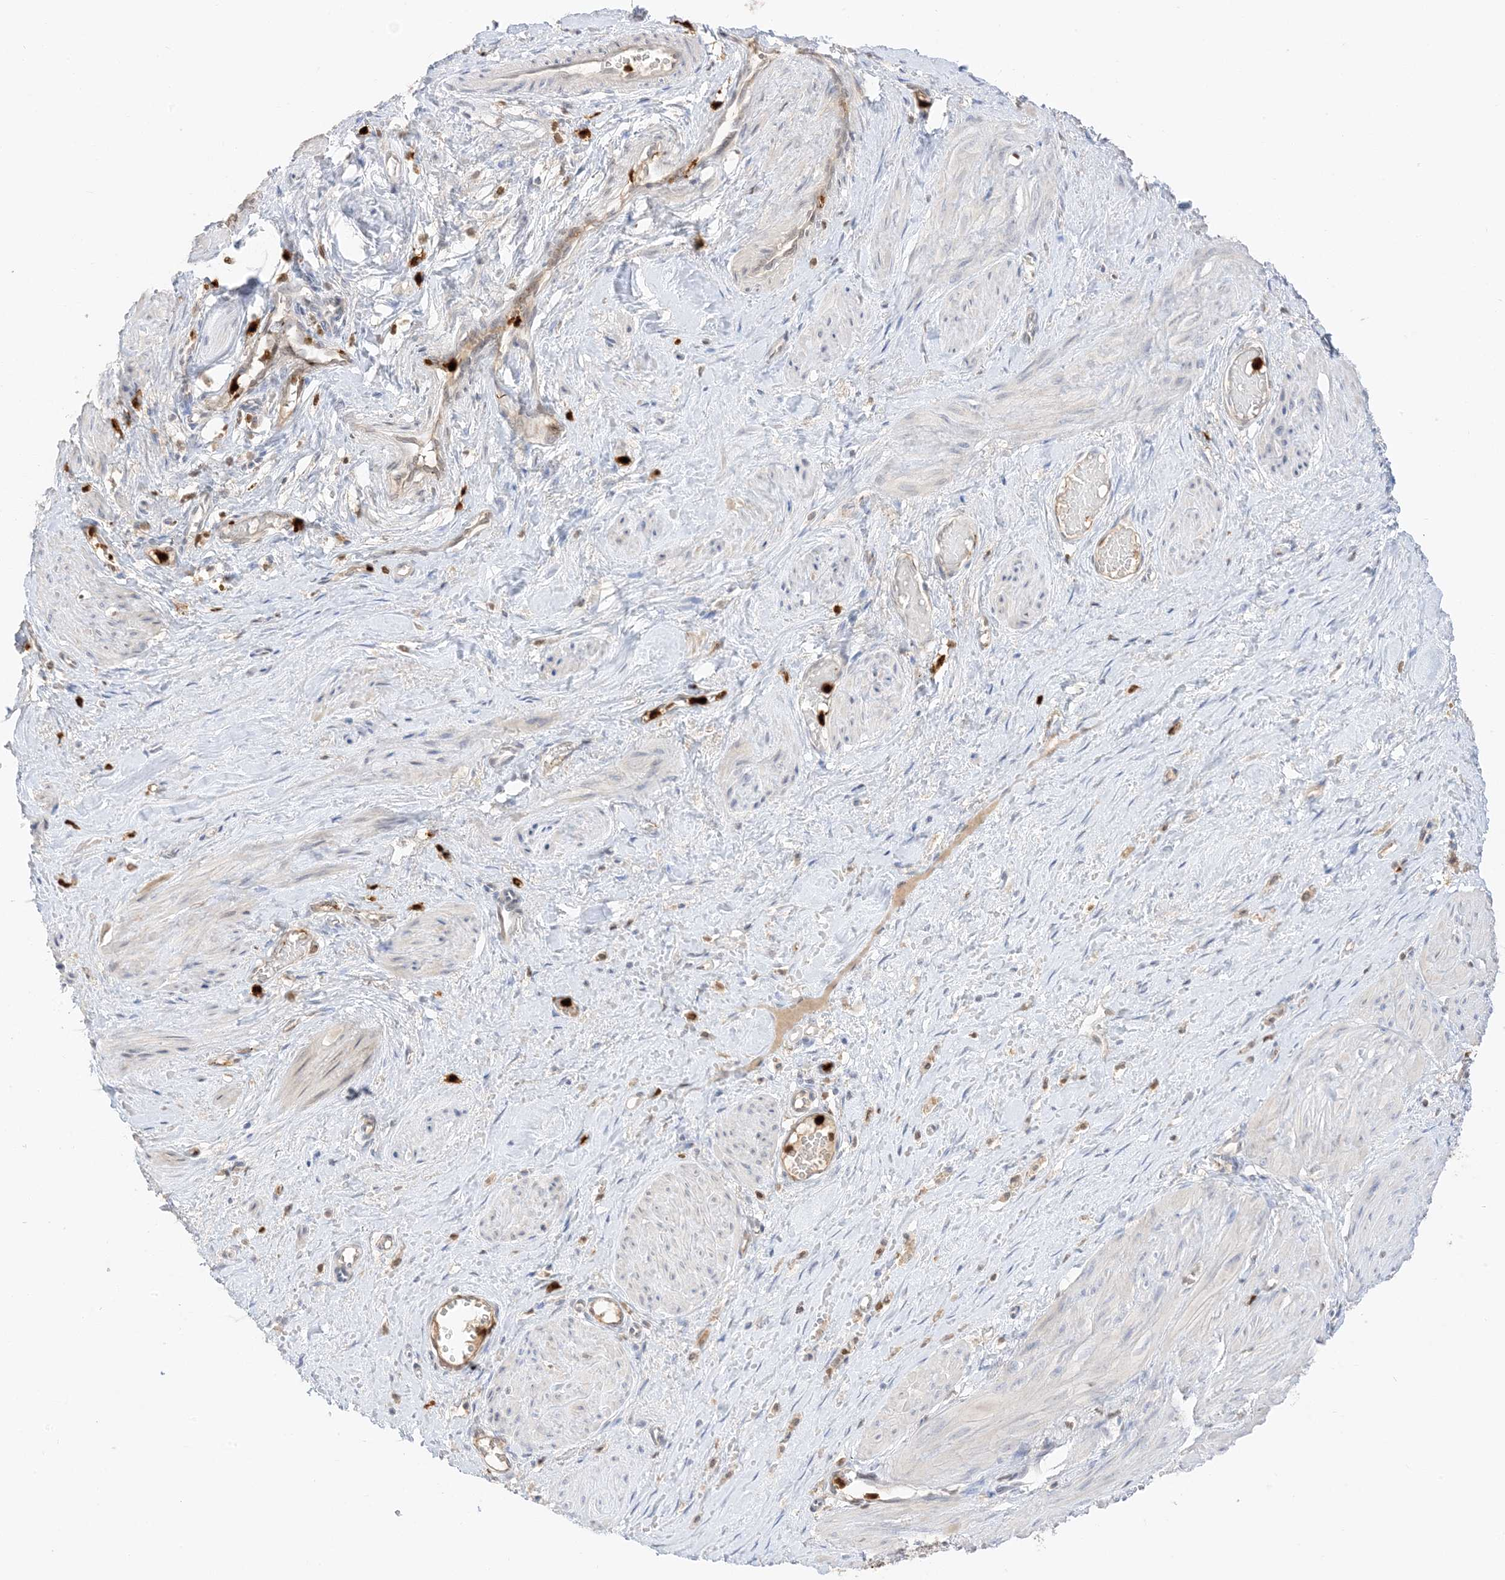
{"staining": {"intensity": "negative", "quantity": "none", "location": "none"}, "tissue": "smooth muscle", "cell_type": "Smooth muscle cells", "image_type": "normal", "snomed": [{"axis": "morphology", "description": "Normal tissue, NOS"}, {"axis": "topography", "description": "Endometrium"}], "caption": "Immunohistochemistry of unremarkable smooth muscle demonstrates no positivity in smooth muscle cells. (DAB immunohistochemistry visualized using brightfield microscopy, high magnification).", "gene": "GCA", "patient": {"sex": "female", "age": 33}}